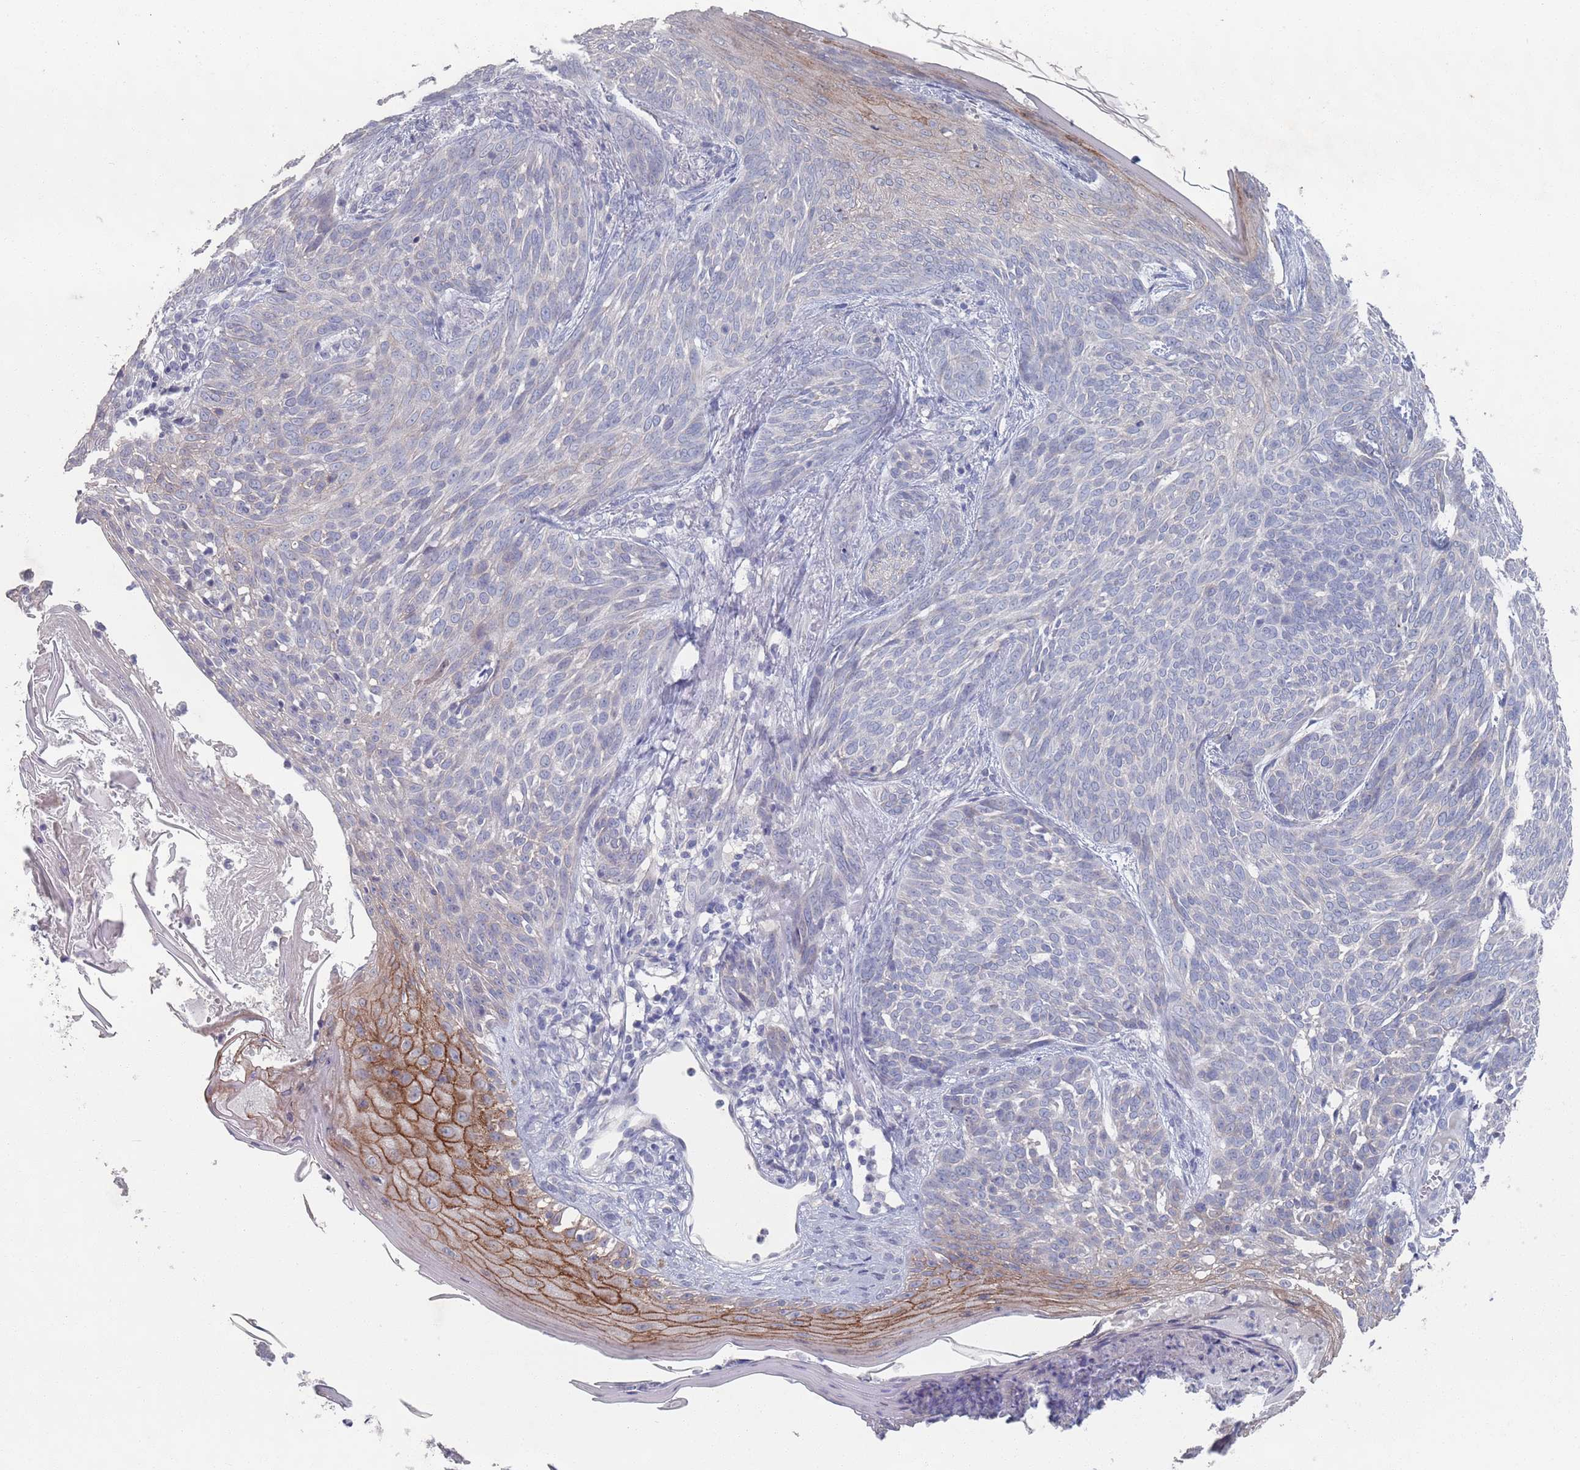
{"staining": {"intensity": "negative", "quantity": "none", "location": "none"}, "tissue": "skin cancer", "cell_type": "Tumor cells", "image_type": "cancer", "snomed": [{"axis": "morphology", "description": "Basal cell carcinoma"}, {"axis": "topography", "description": "Skin"}], "caption": "Immunohistochemistry micrograph of neoplastic tissue: skin cancer stained with DAB reveals no significant protein staining in tumor cells.", "gene": "PROM2", "patient": {"sex": "female", "age": 86}}